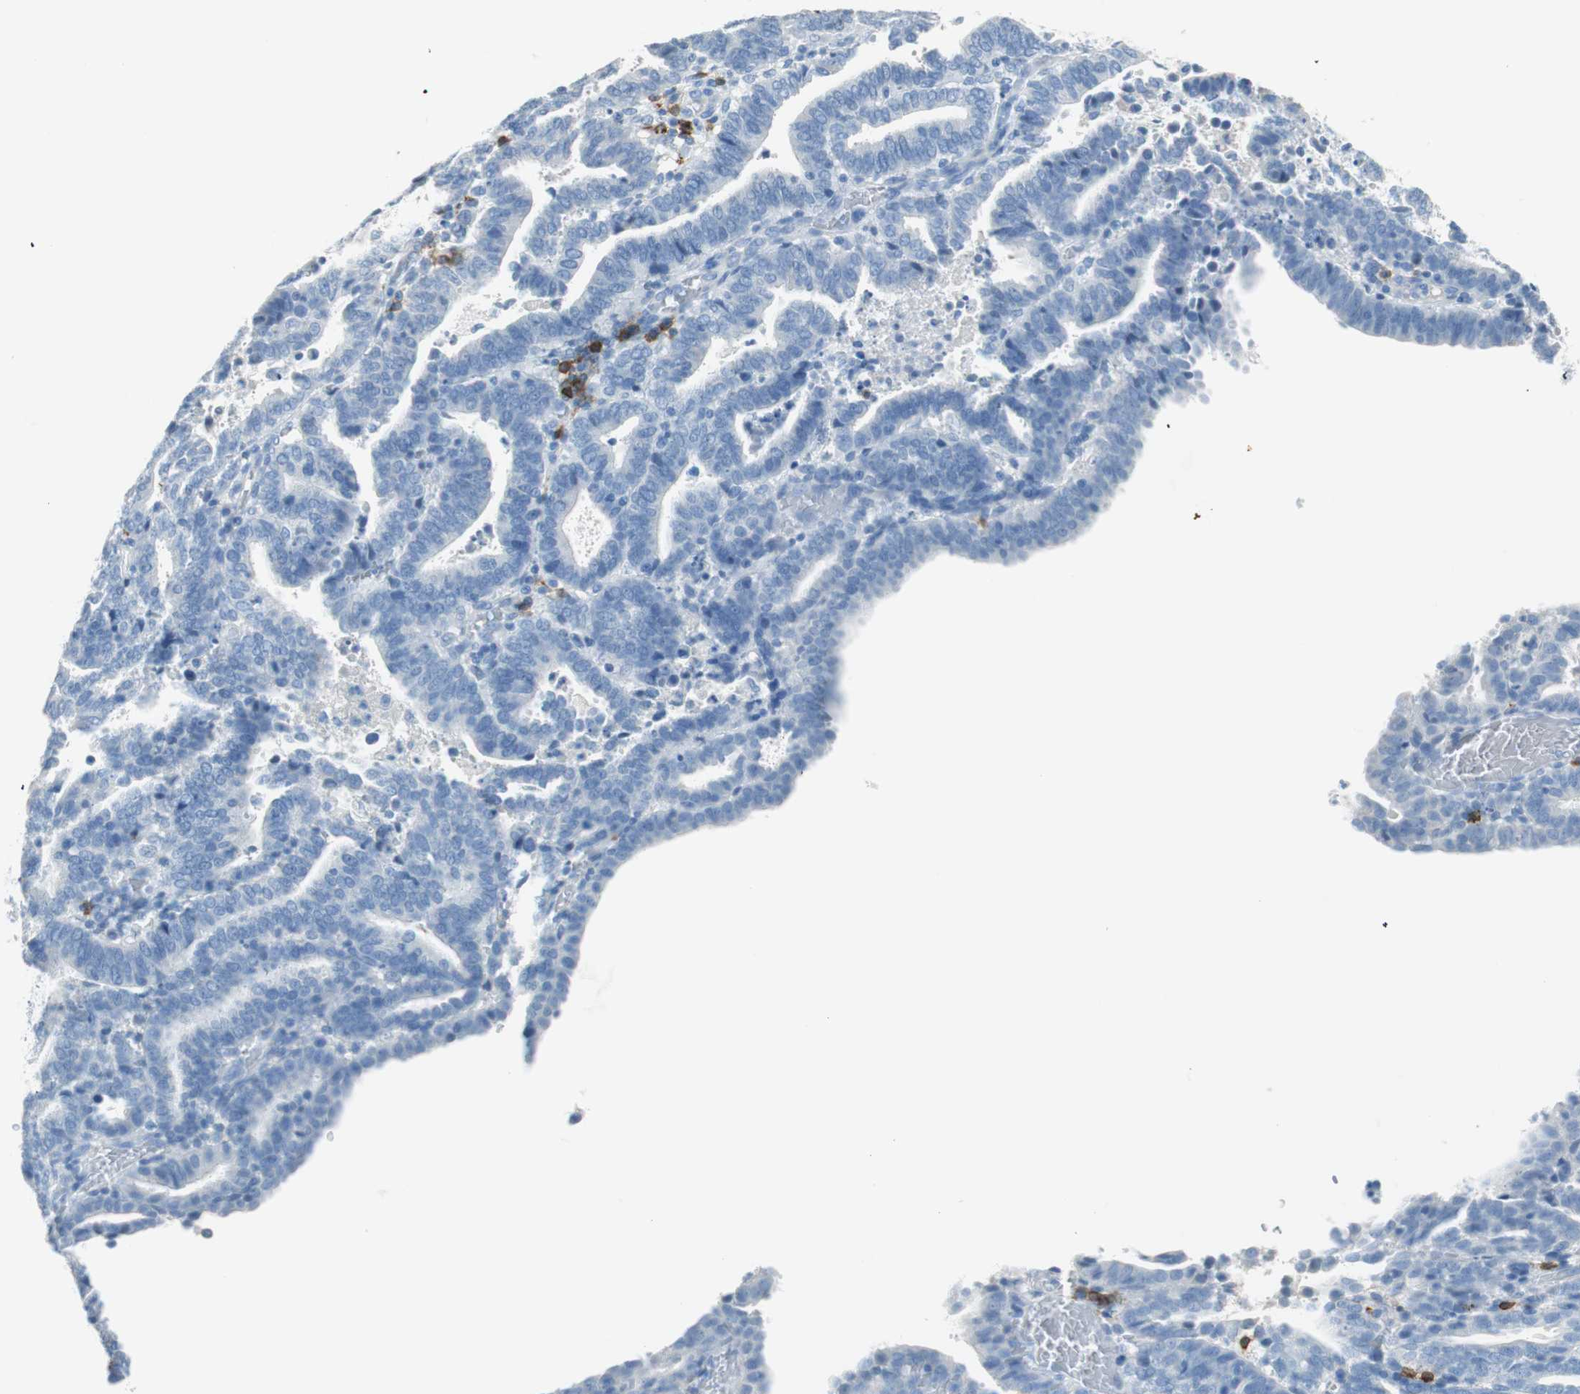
{"staining": {"intensity": "negative", "quantity": "none", "location": "none"}, "tissue": "endometrial cancer", "cell_type": "Tumor cells", "image_type": "cancer", "snomed": [{"axis": "morphology", "description": "Adenocarcinoma, NOS"}, {"axis": "topography", "description": "Uterus"}], "caption": "Immunohistochemistry (IHC) image of neoplastic tissue: endometrial adenocarcinoma stained with DAB (3,3'-diaminobenzidine) shows no significant protein positivity in tumor cells.", "gene": "TNFRSF13C", "patient": {"sex": "female", "age": 83}}